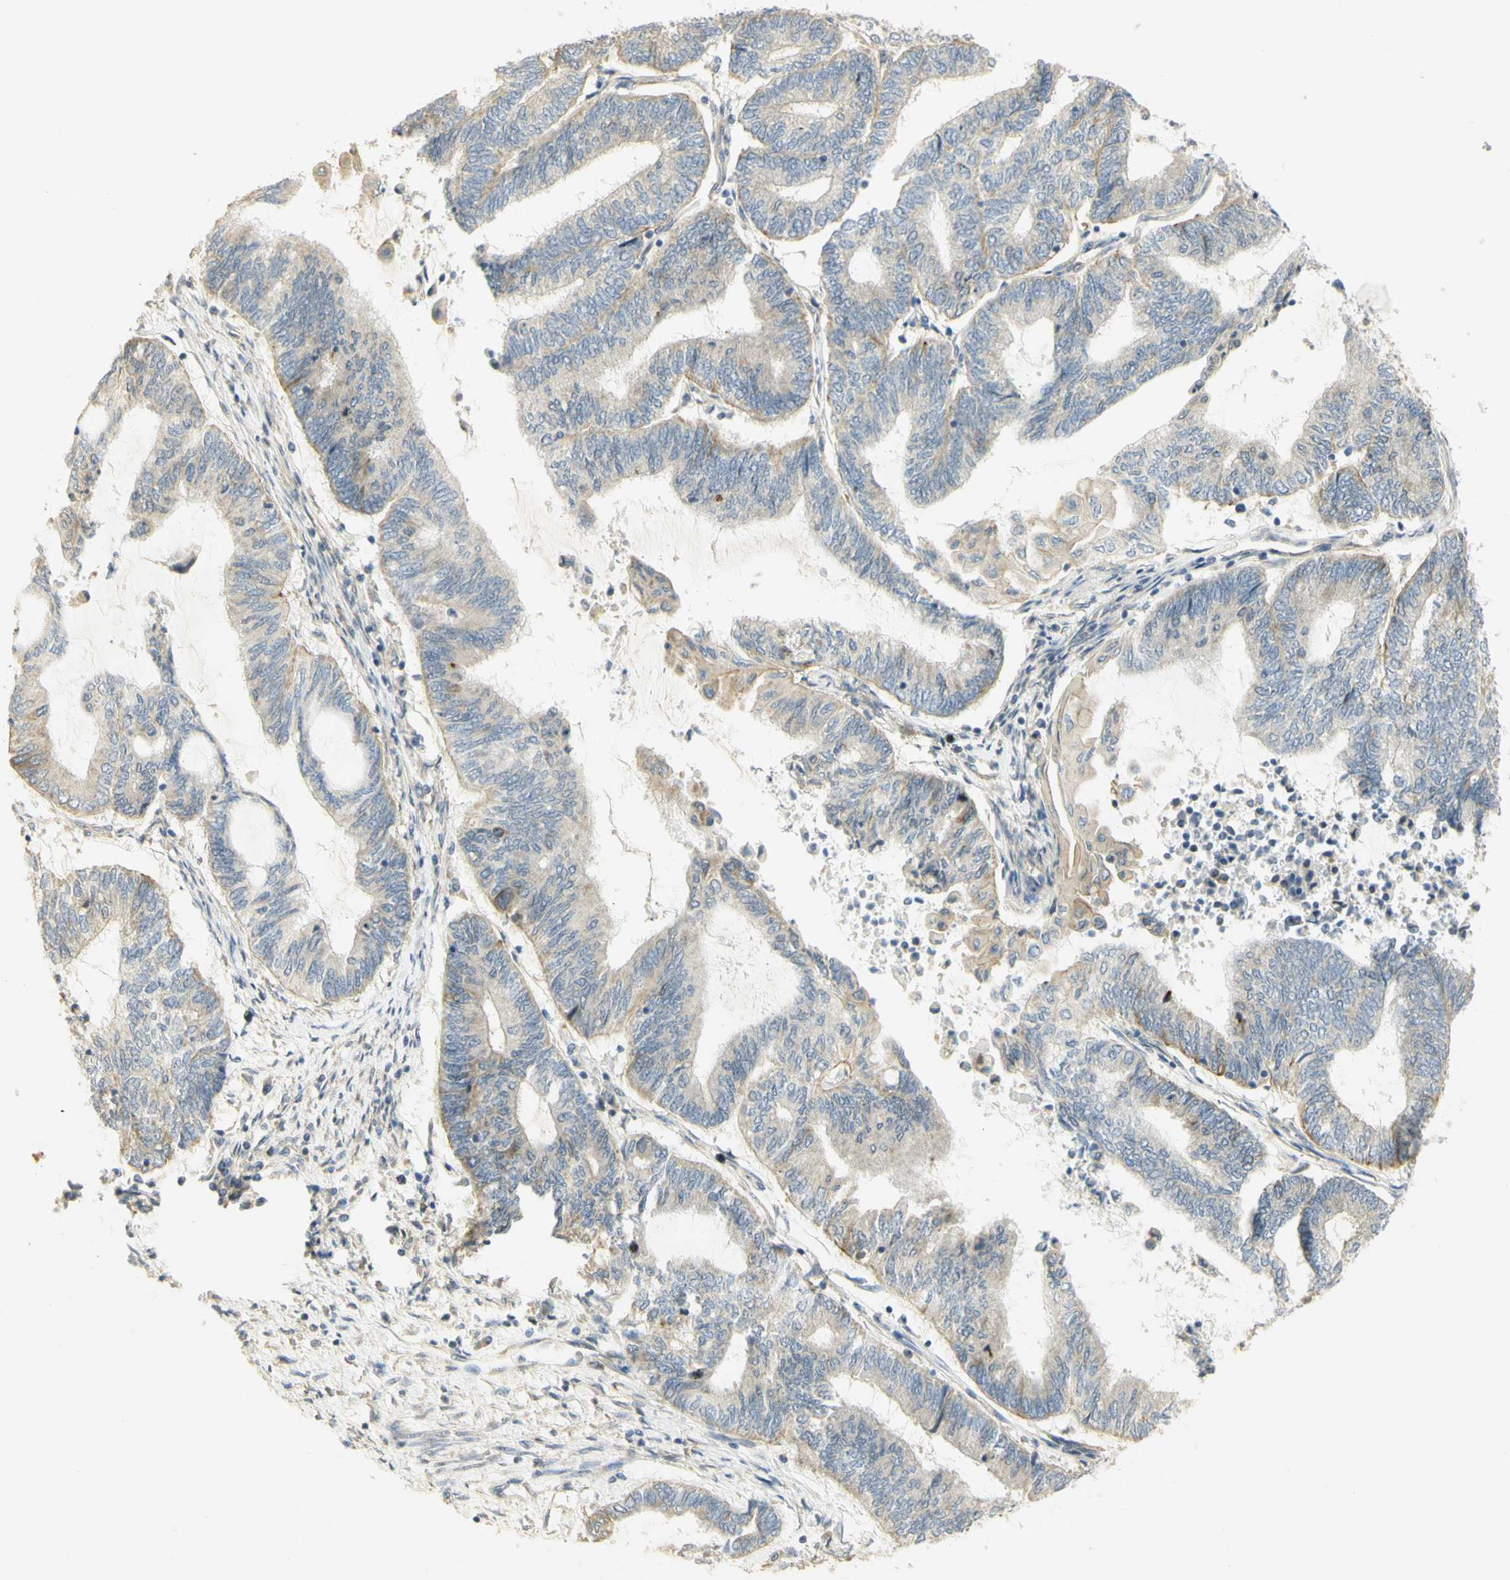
{"staining": {"intensity": "weak", "quantity": "25%-75%", "location": "cytoplasmic/membranous"}, "tissue": "endometrial cancer", "cell_type": "Tumor cells", "image_type": "cancer", "snomed": [{"axis": "morphology", "description": "Adenocarcinoma, NOS"}, {"axis": "topography", "description": "Uterus"}, {"axis": "topography", "description": "Endometrium"}], "caption": "Immunohistochemistry photomicrograph of human endometrial adenocarcinoma stained for a protein (brown), which shows low levels of weak cytoplasmic/membranous positivity in about 25%-75% of tumor cells.", "gene": "KIF11", "patient": {"sex": "female", "age": 70}}